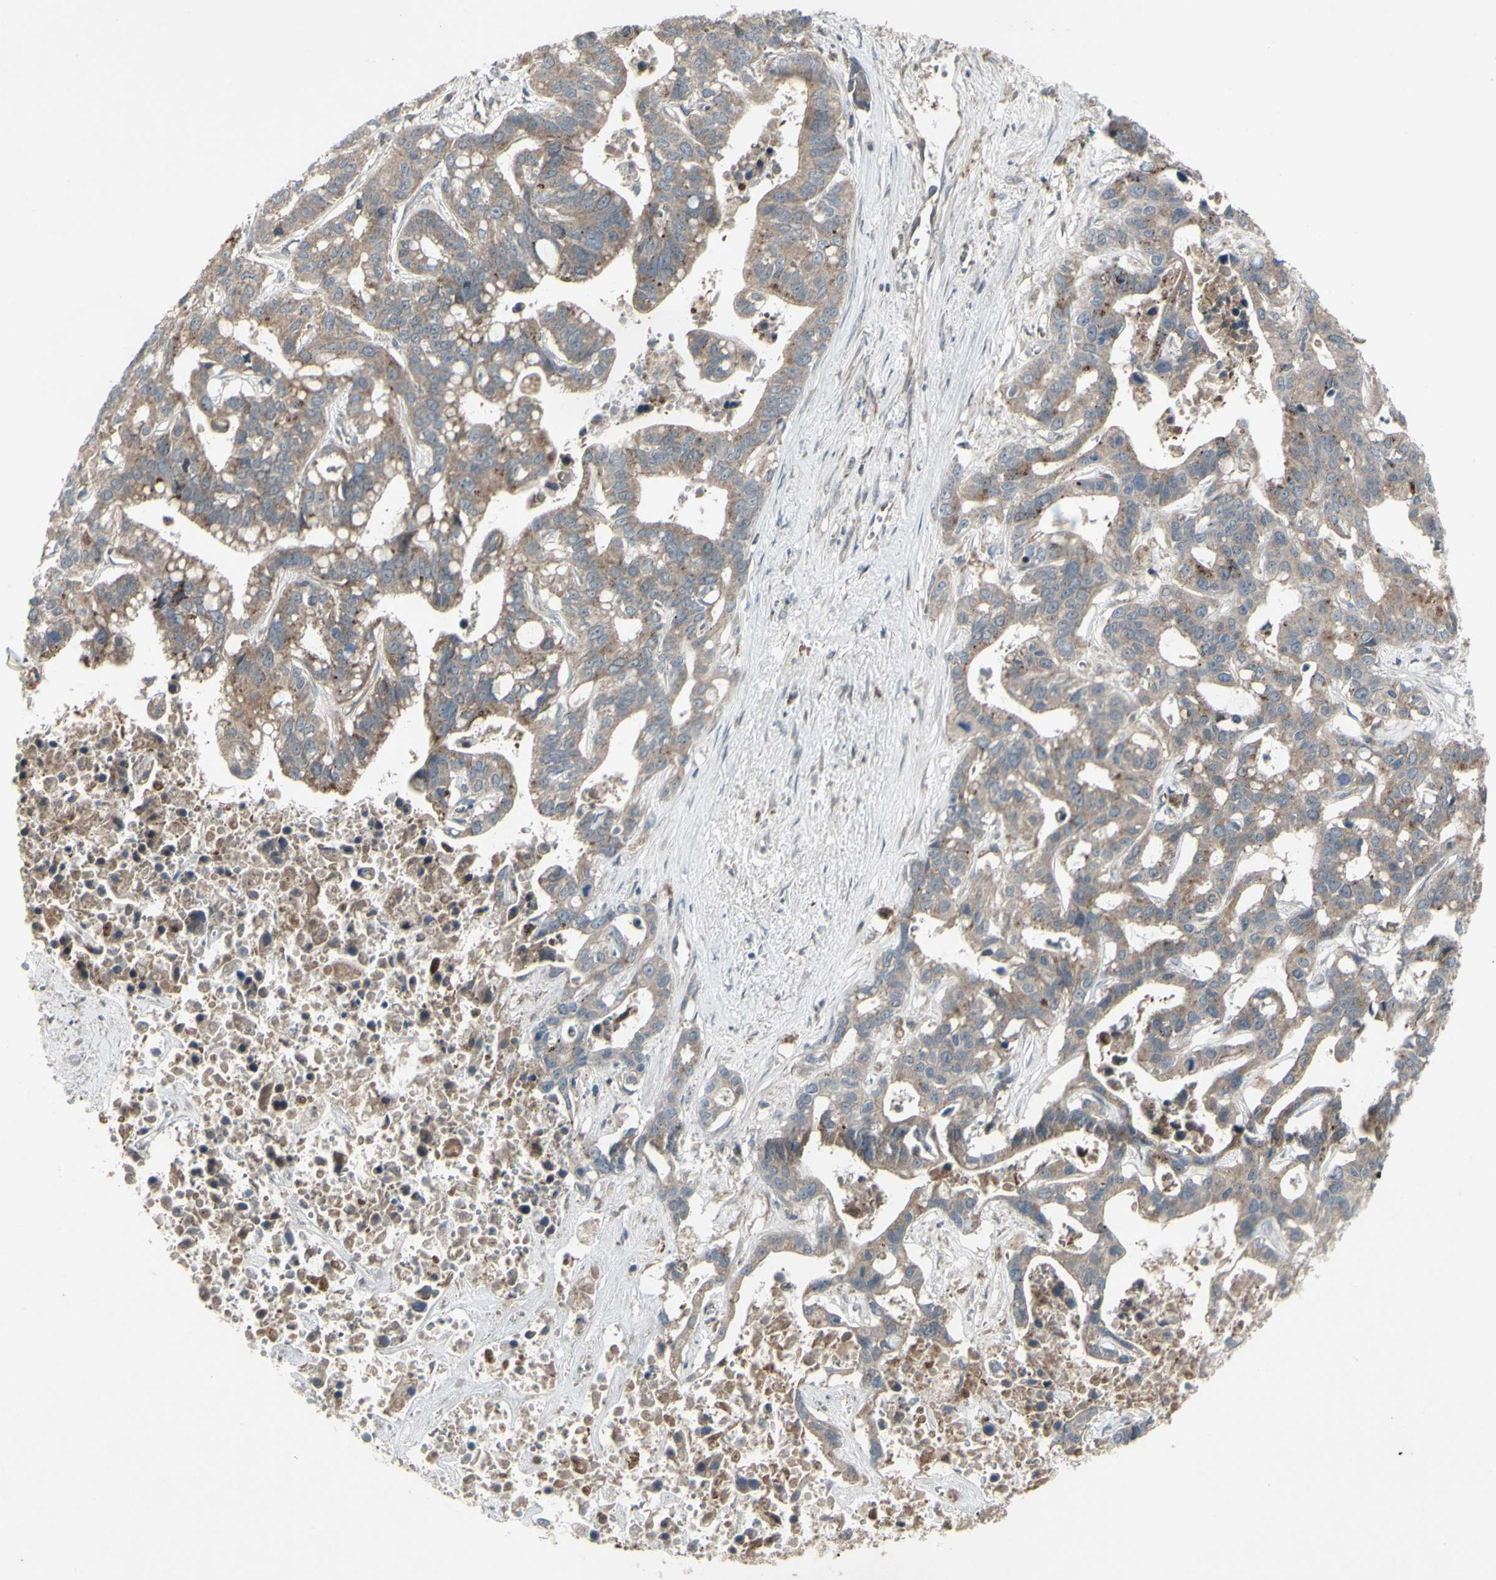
{"staining": {"intensity": "weak", "quantity": ">75%", "location": "cytoplasmic/membranous"}, "tissue": "liver cancer", "cell_type": "Tumor cells", "image_type": "cancer", "snomed": [{"axis": "morphology", "description": "Cholangiocarcinoma"}, {"axis": "topography", "description": "Liver"}], "caption": "IHC (DAB (3,3'-diaminobenzidine)) staining of liver cholangiocarcinoma demonstrates weak cytoplasmic/membranous protein positivity in approximately >75% of tumor cells.", "gene": "SHC1", "patient": {"sex": "female", "age": 65}}